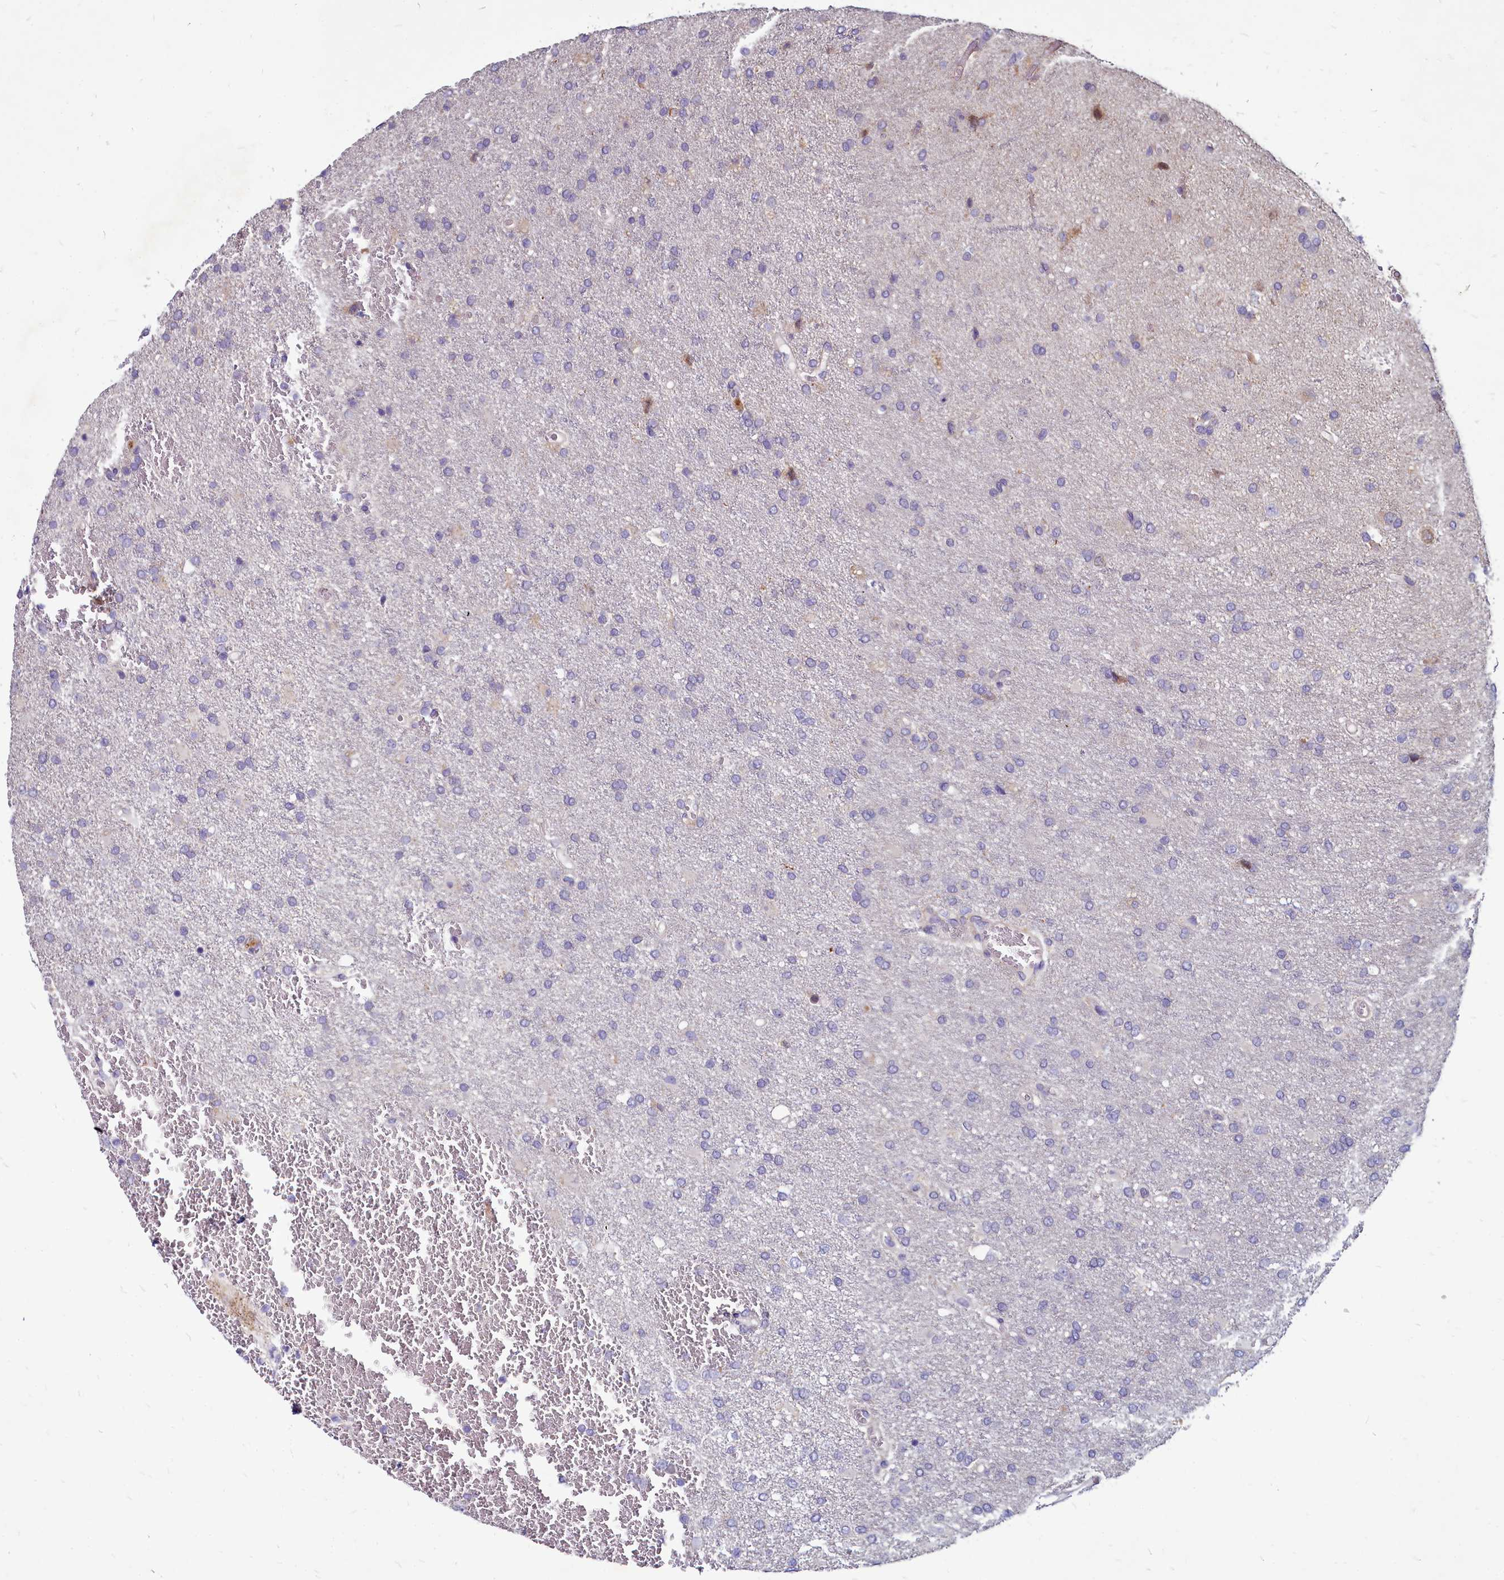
{"staining": {"intensity": "negative", "quantity": "none", "location": "none"}, "tissue": "glioma", "cell_type": "Tumor cells", "image_type": "cancer", "snomed": [{"axis": "morphology", "description": "Glioma, malignant, High grade"}, {"axis": "topography", "description": "Brain"}], "caption": "Image shows no protein staining in tumor cells of malignant glioma (high-grade) tissue.", "gene": "SMPD4", "patient": {"sex": "female", "age": 74}}